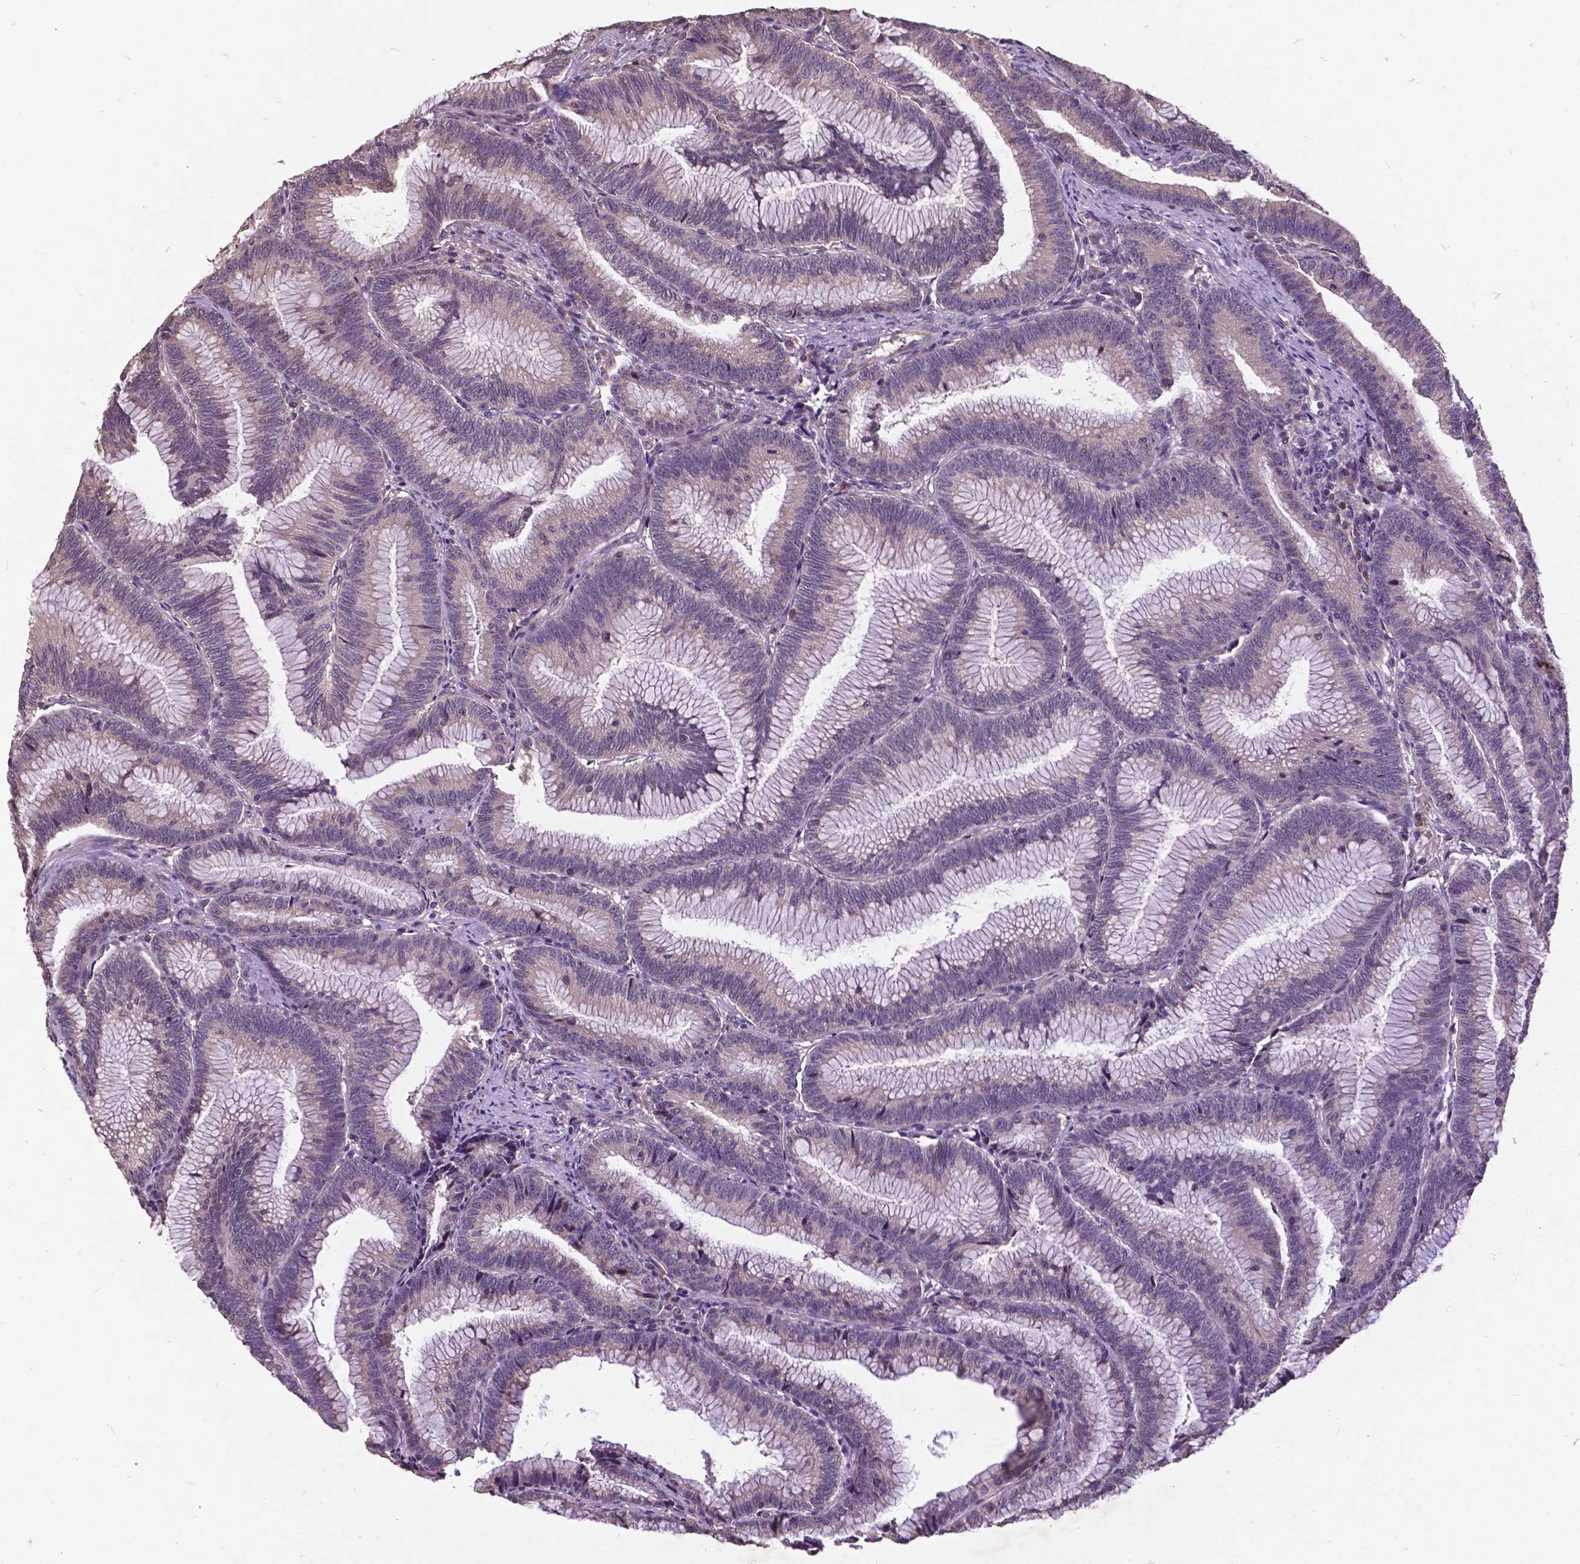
{"staining": {"intensity": "weak", "quantity": "<25%", "location": "cytoplasmic/membranous"}, "tissue": "colorectal cancer", "cell_type": "Tumor cells", "image_type": "cancer", "snomed": [{"axis": "morphology", "description": "Adenocarcinoma, NOS"}, {"axis": "topography", "description": "Colon"}], "caption": "DAB (3,3'-diaminobenzidine) immunohistochemical staining of colorectal cancer (adenocarcinoma) demonstrates no significant staining in tumor cells.", "gene": "AP1S3", "patient": {"sex": "female", "age": 78}}